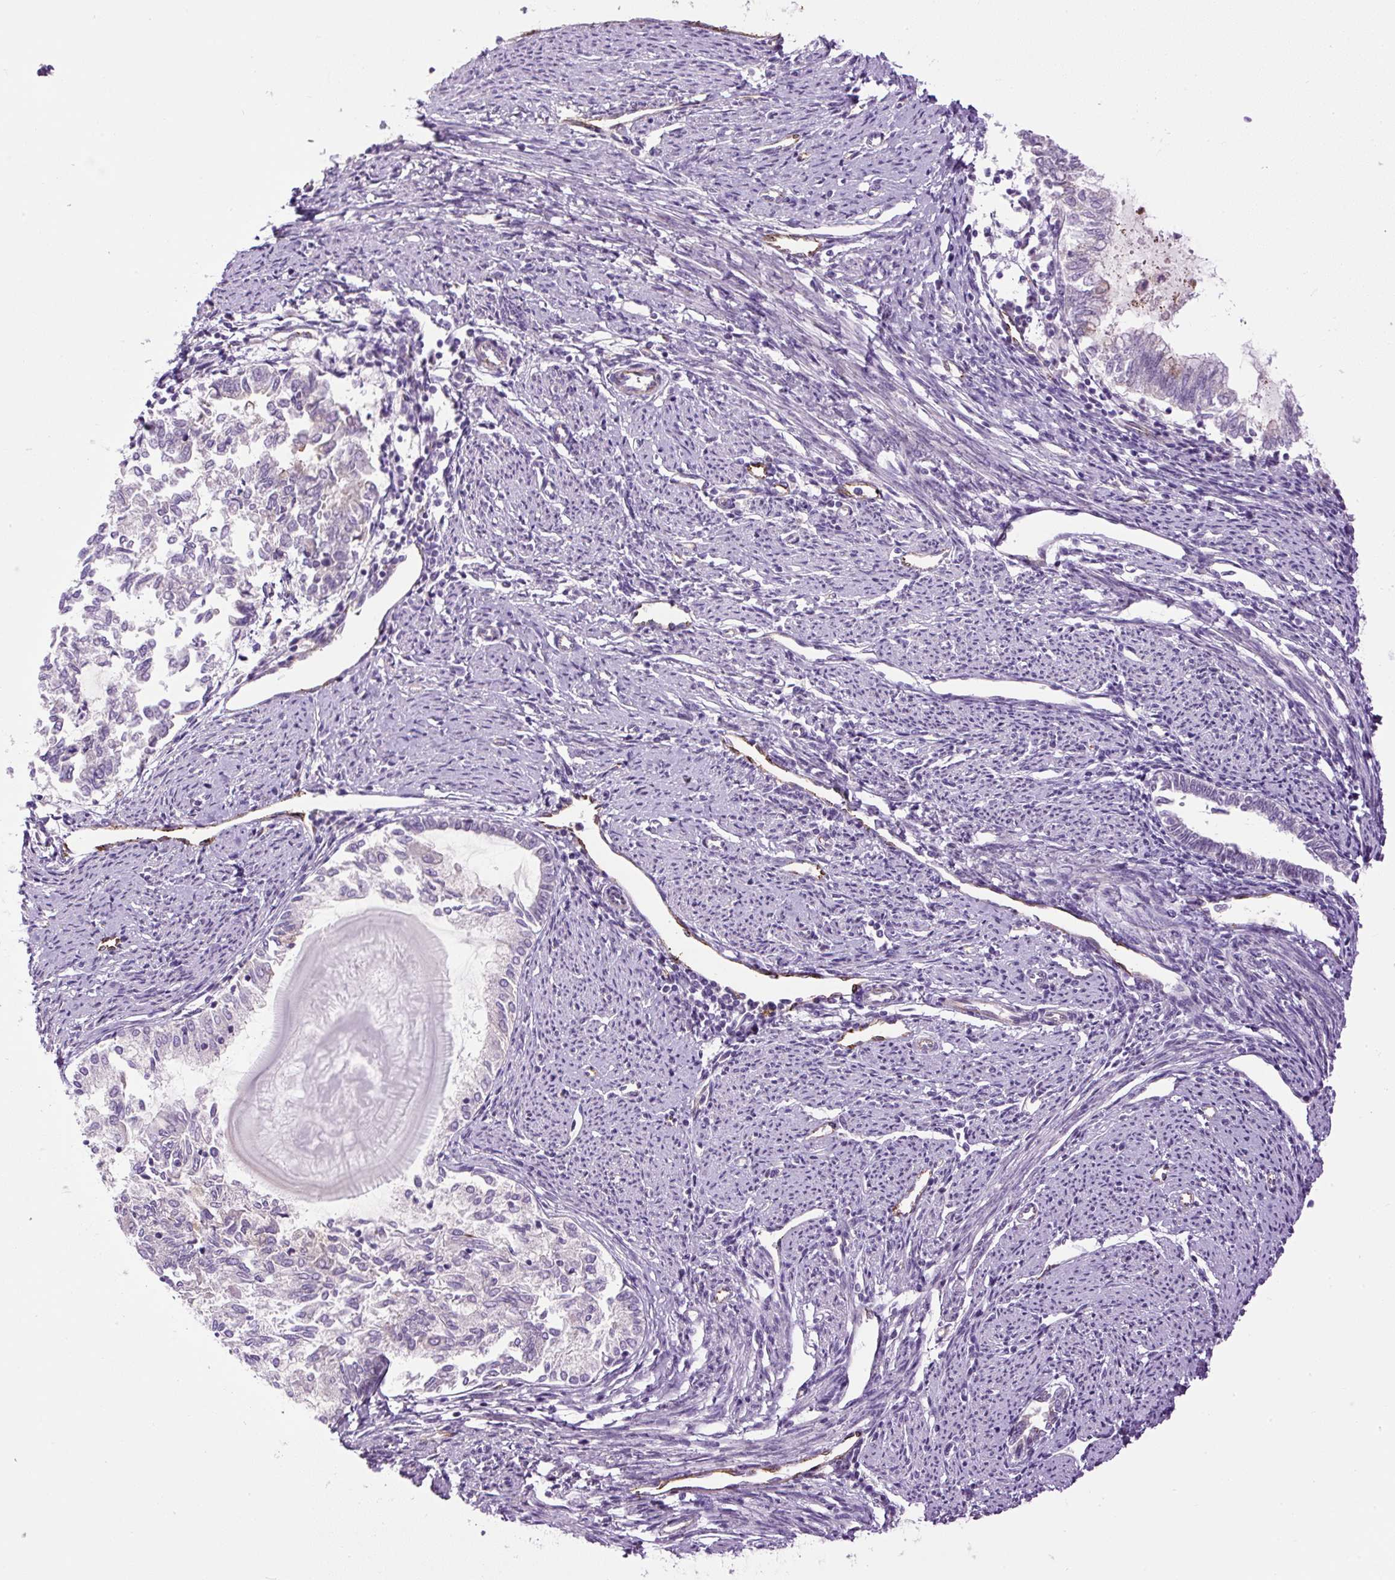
{"staining": {"intensity": "negative", "quantity": "none", "location": "none"}, "tissue": "endometrial cancer", "cell_type": "Tumor cells", "image_type": "cancer", "snomed": [{"axis": "morphology", "description": "Adenocarcinoma, NOS"}, {"axis": "topography", "description": "Endometrium"}], "caption": "Immunohistochemical staining of endometrial cancer (adenocarcinoma) exhibits no significant expression in tumor cells.", "gene": "LEFTY2", "patient": {"sex": "female", "age": 79}}